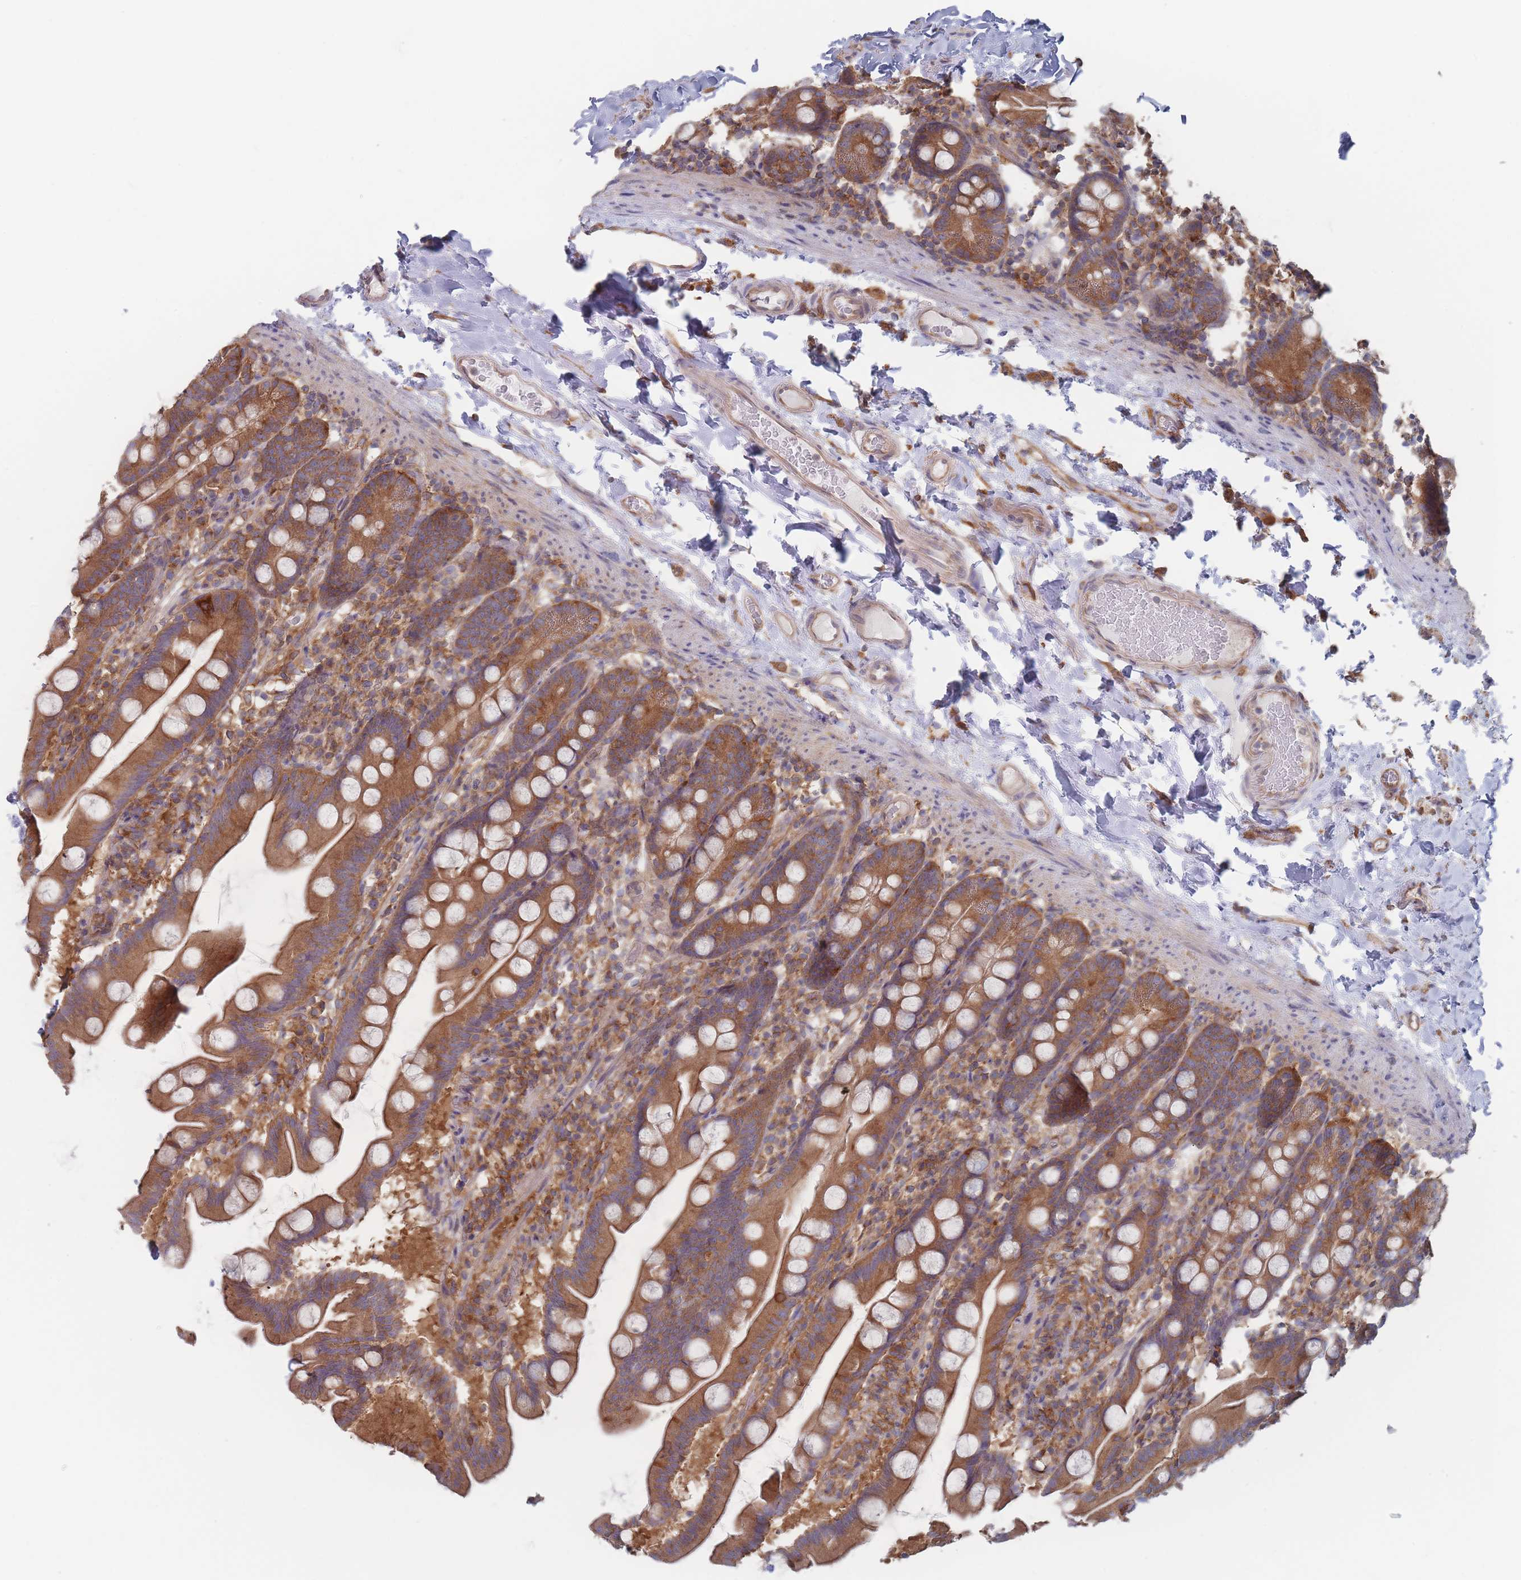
{"staining": {"intensity": "moderate", "quantity": ">75%", "location": "cytoplasmic/membranous"}, "tissue": "small intestine", "cell_type": "Glandular cells", "image_type": "normal", "snomed": [{"axis": "morphology", "description": "Normal tissue, NOS"}, {"axis": "topography", "description": "Small intestine"}], "caption": "Protein expression by immunohistochemistry exhibits moderate cytoplasmic/membranous expression in approximately >75% of glandular cells in unremarkable small intestine.", "gene": "EFCC1", "patient": {"sex": "female", "age": 68}}